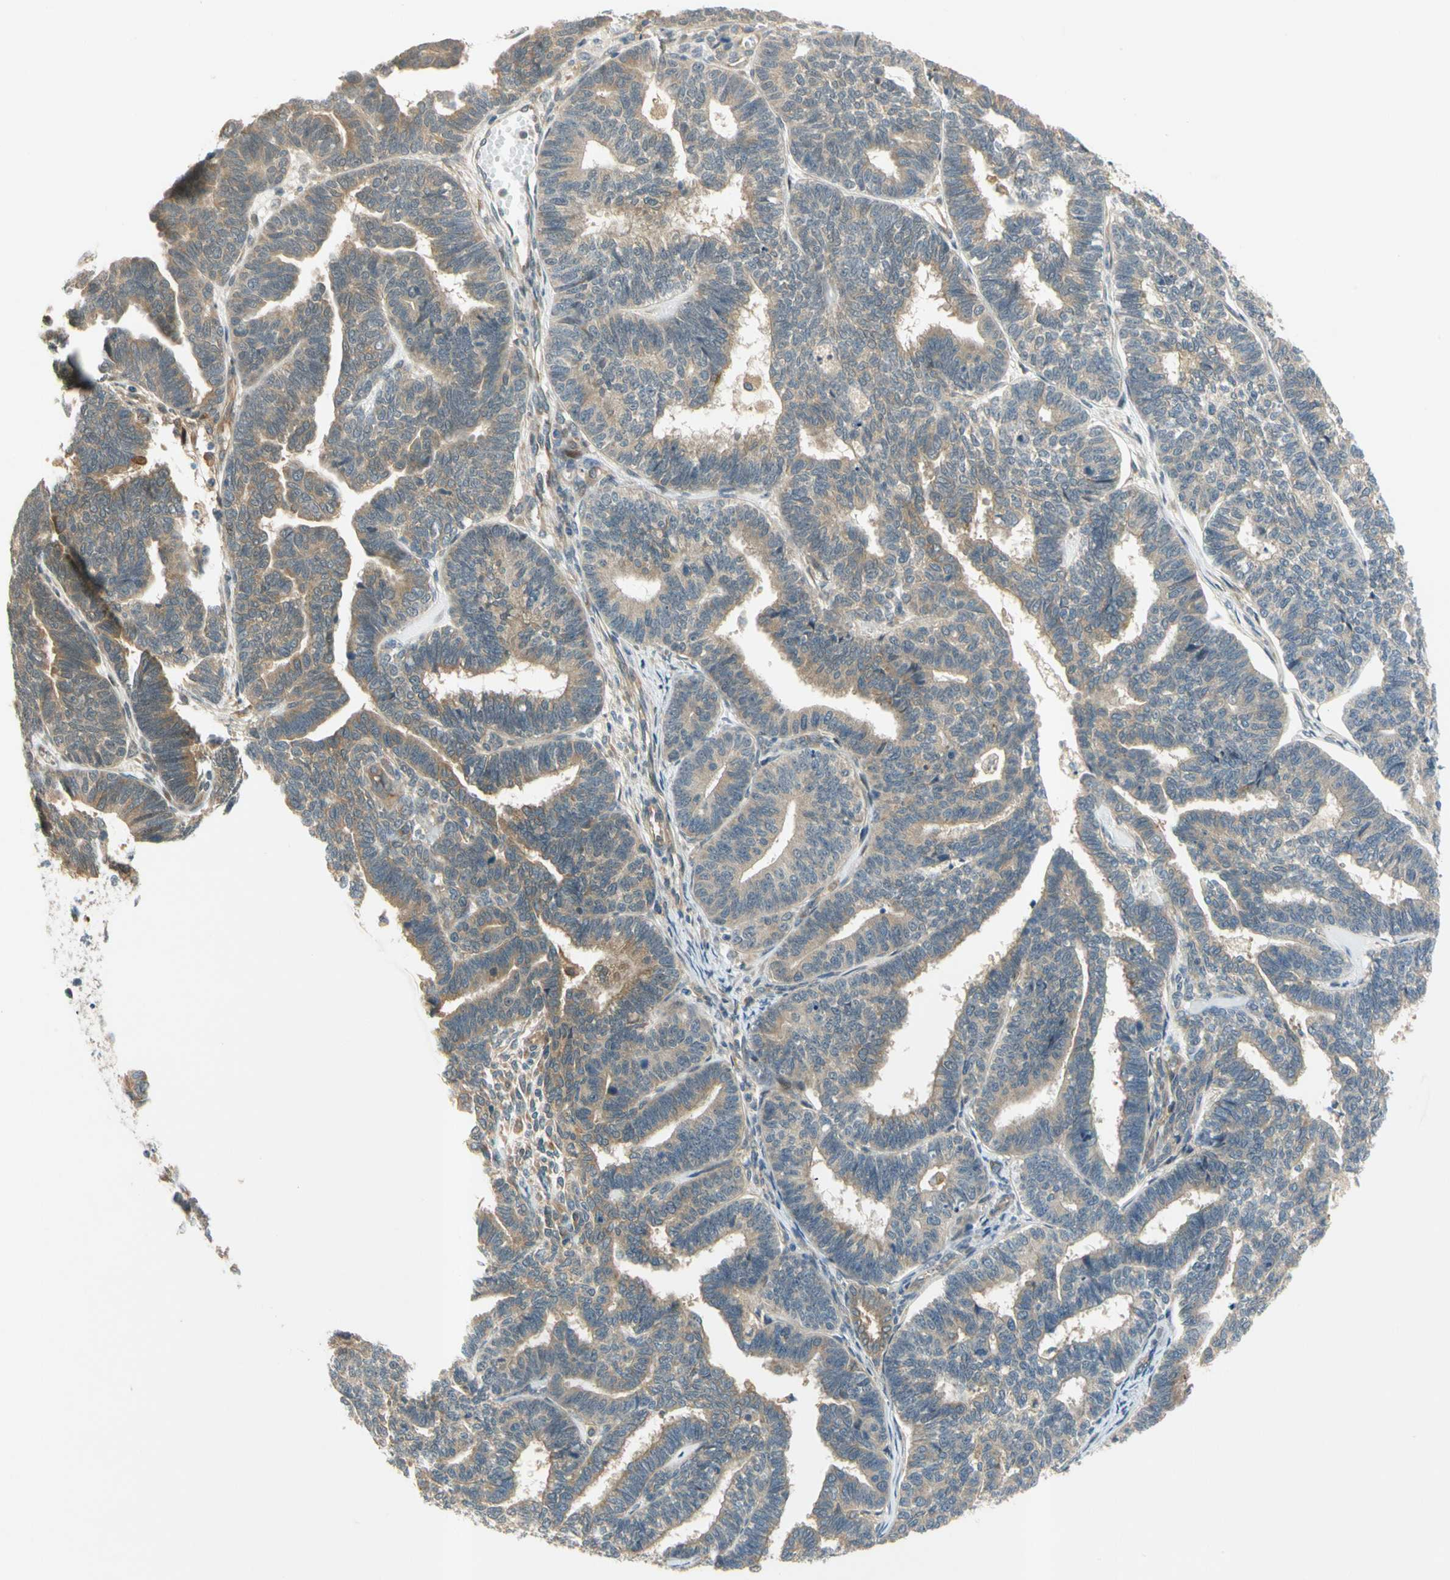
{"staining": {"intensity": "weak", "quantity": ">75%", "location": "cytoplasmic/membranous"}, "tissue": "endometrial cancer", "cell_type": "Tumor cells", "image_type": "cancer", "snomed": [{"axis": "morphology", "description": "Adenocarcinoma, NOS"}, {"axis": "topography", "description": "Endometrium"}], "caption": "The micrograph shows staining of endometrial adenocarcinoma, revealing weak cytoplasmic/membranous protein expression (brown color) within tumor cells.", "gene": "GATD1", "patient": {"sex": "female", "age": 70}}